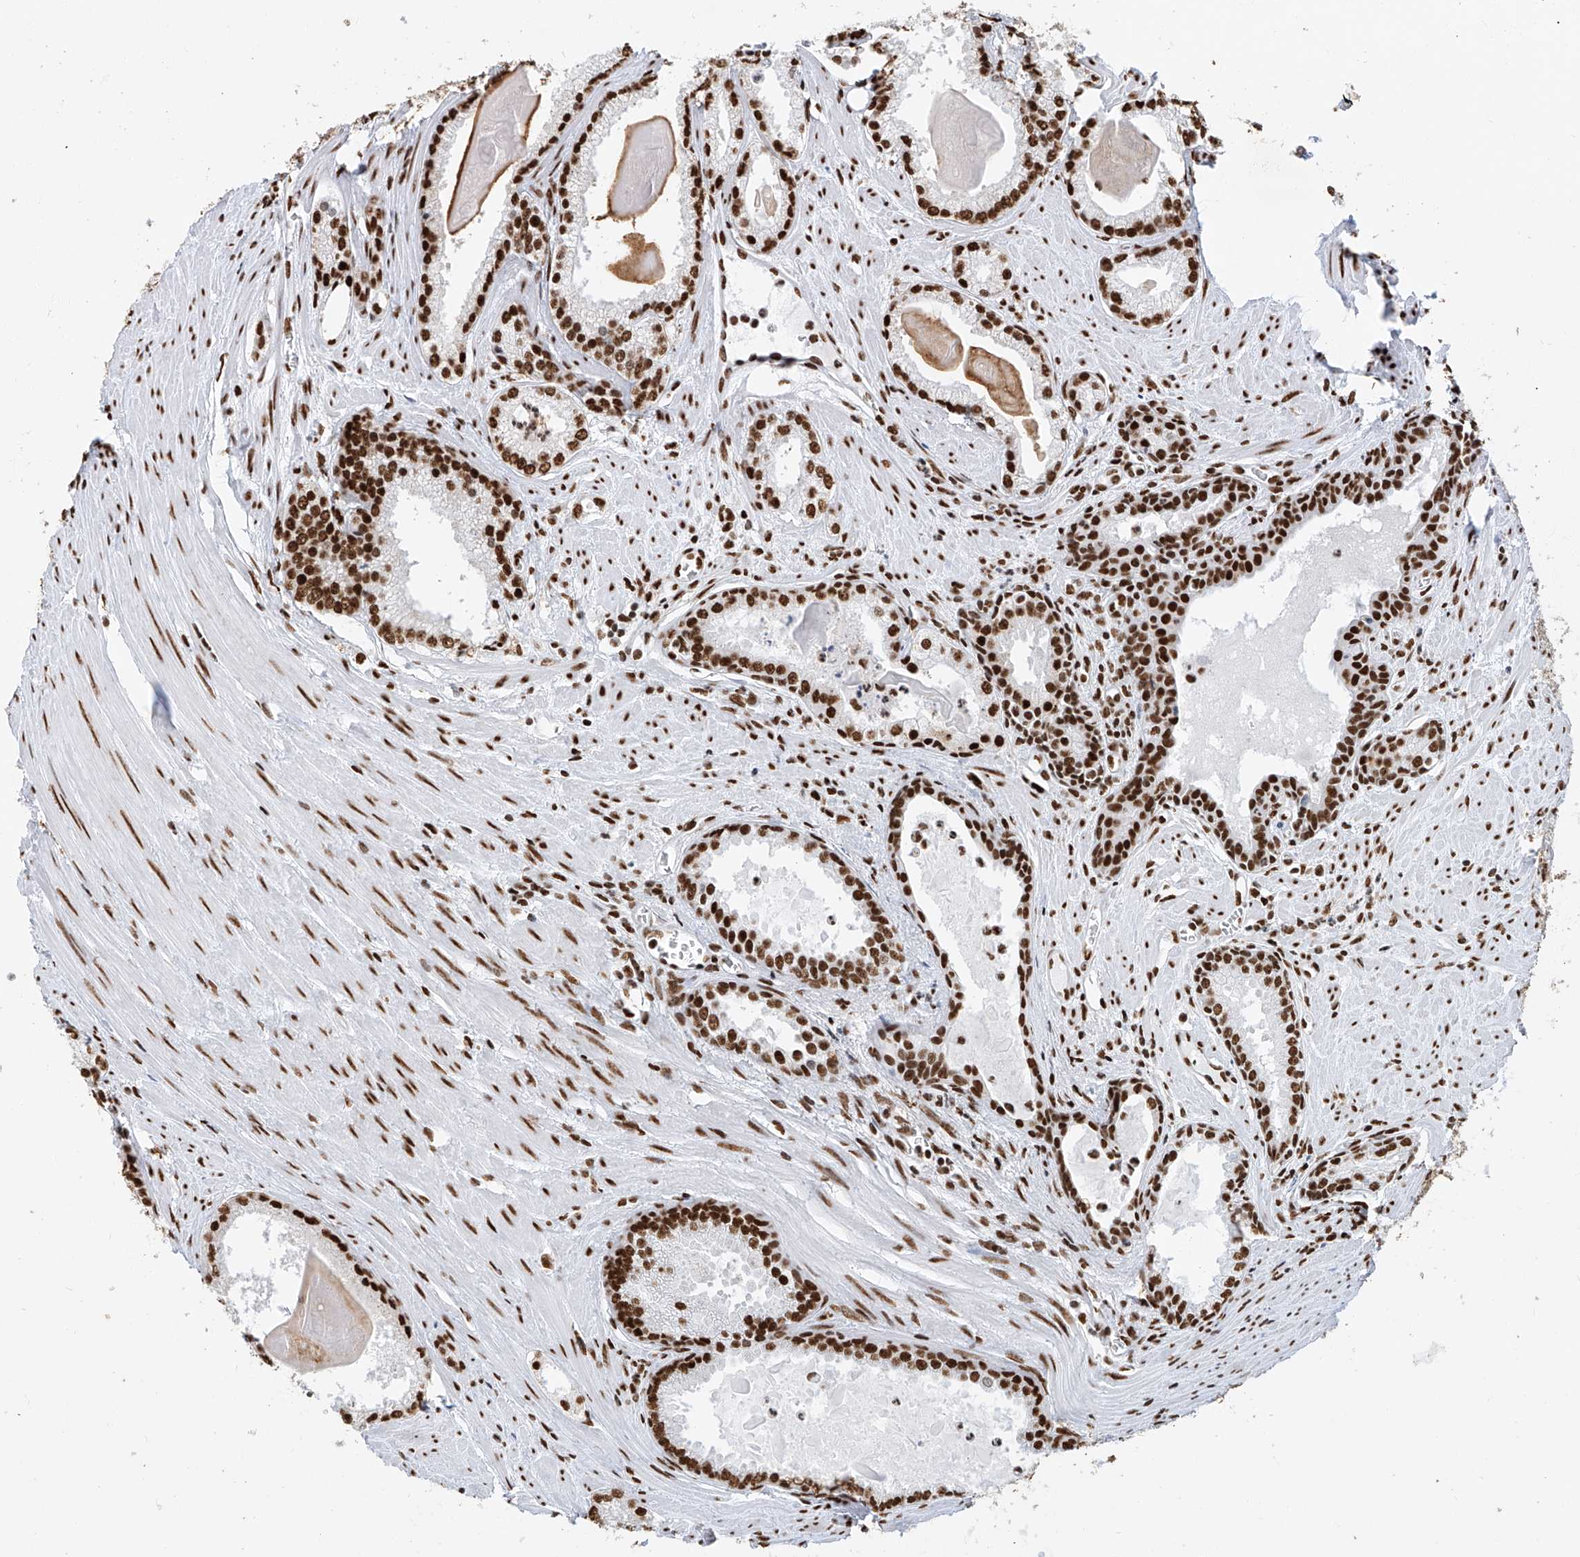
{"staining": {"intensity": "strong", "quantity": ">75%", "location": "nuclear"}, "tissue": "prostate cancer", "cell_type": "Tumor cells", "image_type": "cancer", "snomed": [{"axis": "morphology", "description": "Adenocarcinoma, Low grade"}, {"axis": "topography", "description": "Prostate"}], "caption": "Immunohistochemical staining of prostate cancer shows strong nuclear protein staining in approximately >75% of tumor cells. Nuclei are stained in blue.", "gene": "SRSF6", "patient": {"sex": "male", "age": 54}}